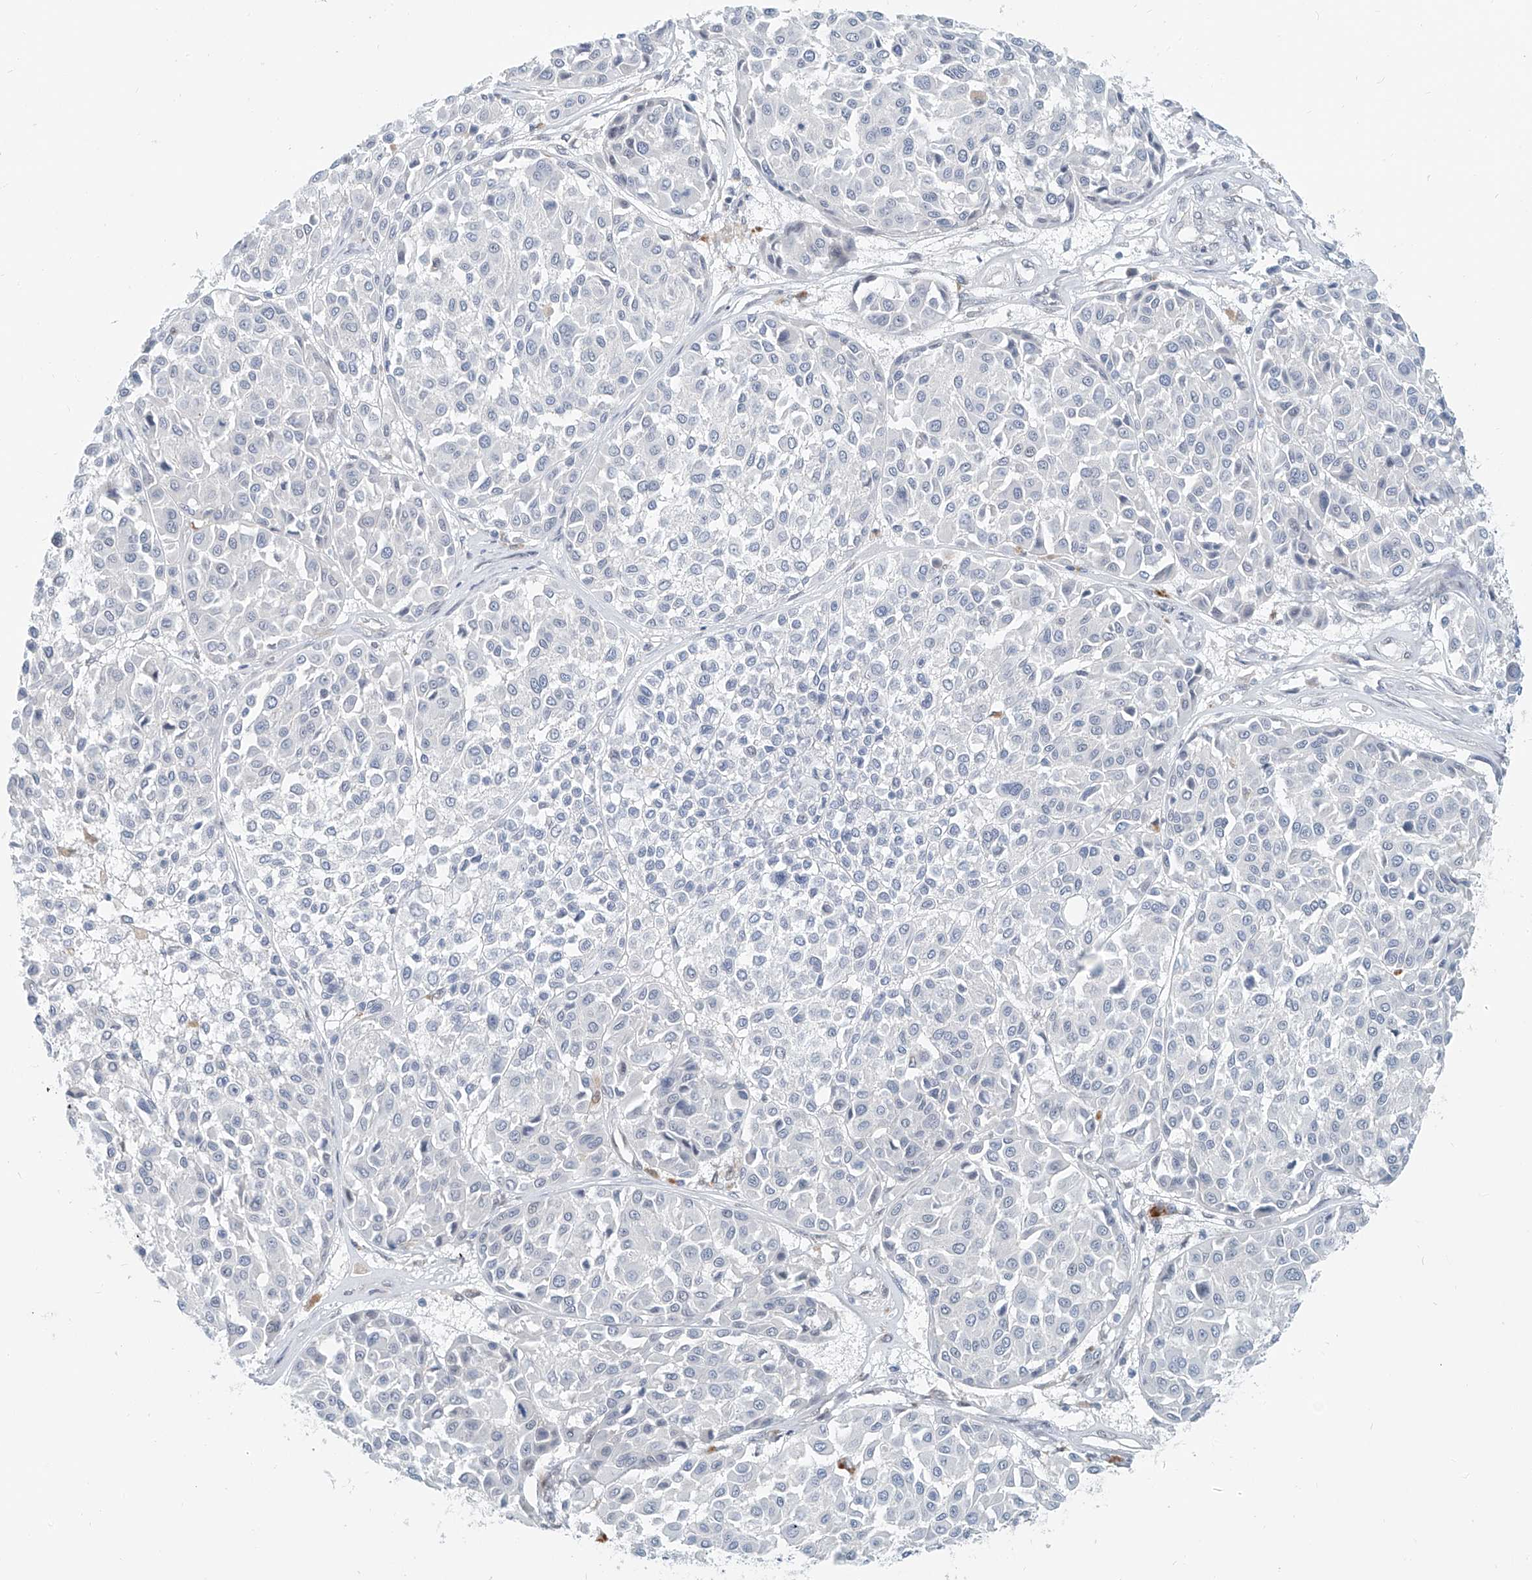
{"staining": {"intensity": "negative", "quantity": "none", "location": "none"}, "tissue": "melanoma", "cell_type": "Tumor cells", "image_type": "cancer", "snomed": [{"axis": "morphology", "description": "Malignant melanoma, Metastatic site"}, {"axis": "topography", "description": "Soft tissue"}], "caption": "Micrograph shows no significant protein positivity in tumor cells of melanoma.", "gene": "SASH1", "patient": {"sex": "male", "age": 41}}